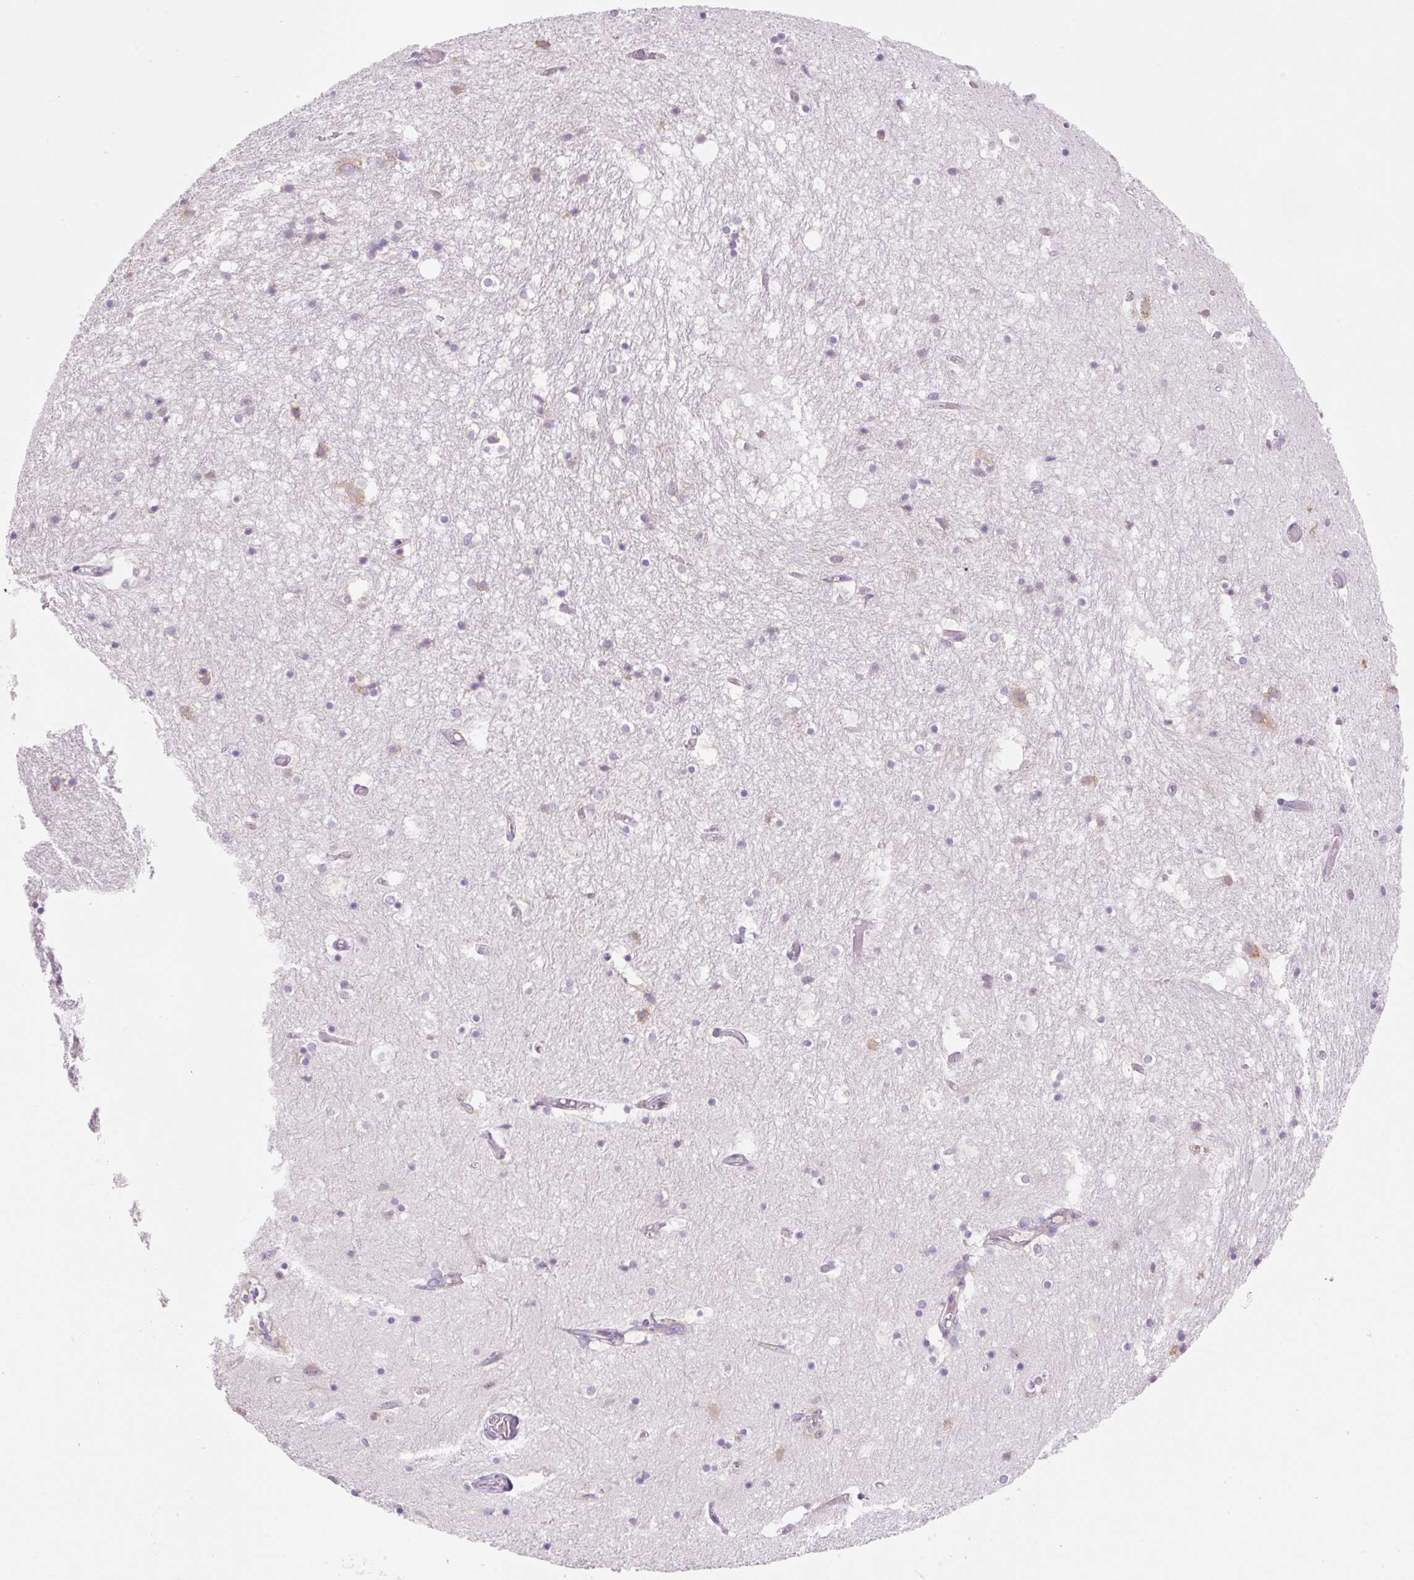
{"staining": {"intensity": "negative", "quantity": "none", "location": "none"}, "tissue": "hippocampus", "cell_type": "Glial cells", "image_type": "normal", "snomed": [{"axis": "morphology", "description": "Normal tissue, NOS"}, {"axis": "topography", "description": "Hippocampus"}], "caption": "Immunohistochemistry (IHC) of unremarkable human hippocampus displays no expression in glial cells.", "gene": "RPL18A", "patient": {"sex": "female", "age": 52}}